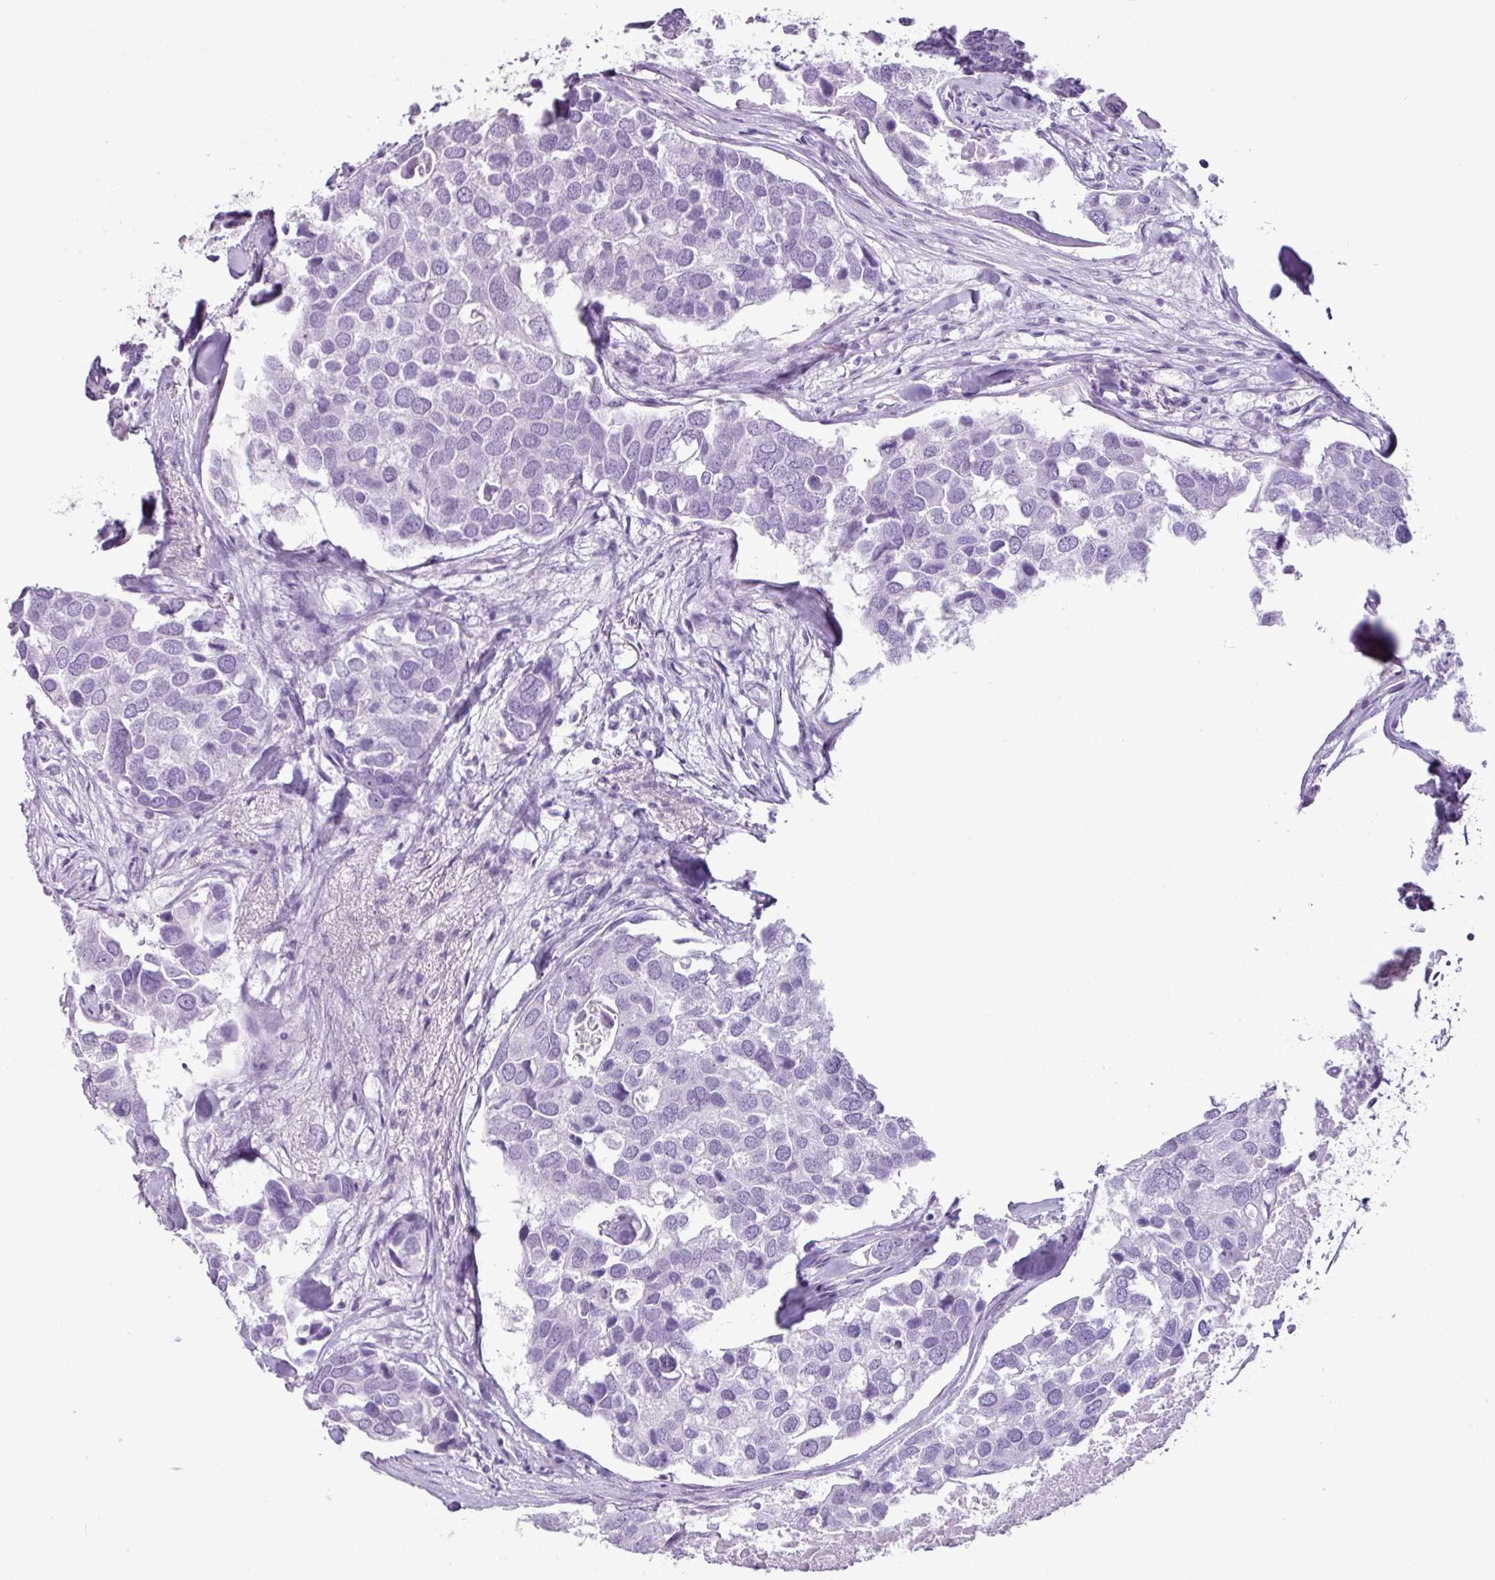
{"staining": {"intensity": "negative", "quantity": "none", "location": "none"}, "tissue": "breast cancer", "cell_type": "Tumor cells", "image_type": "cancer", "snomed": [{"axis": "morphology", "description": "Duct carcinoma"}, {"axis": "topography", "description": "Breast"}], "caption": "Tumor cells are negative for protein expression in human breast invasive ductal carcinoma.", "gene": "SCT", "patient": {"sex": "female", "age": 83}}